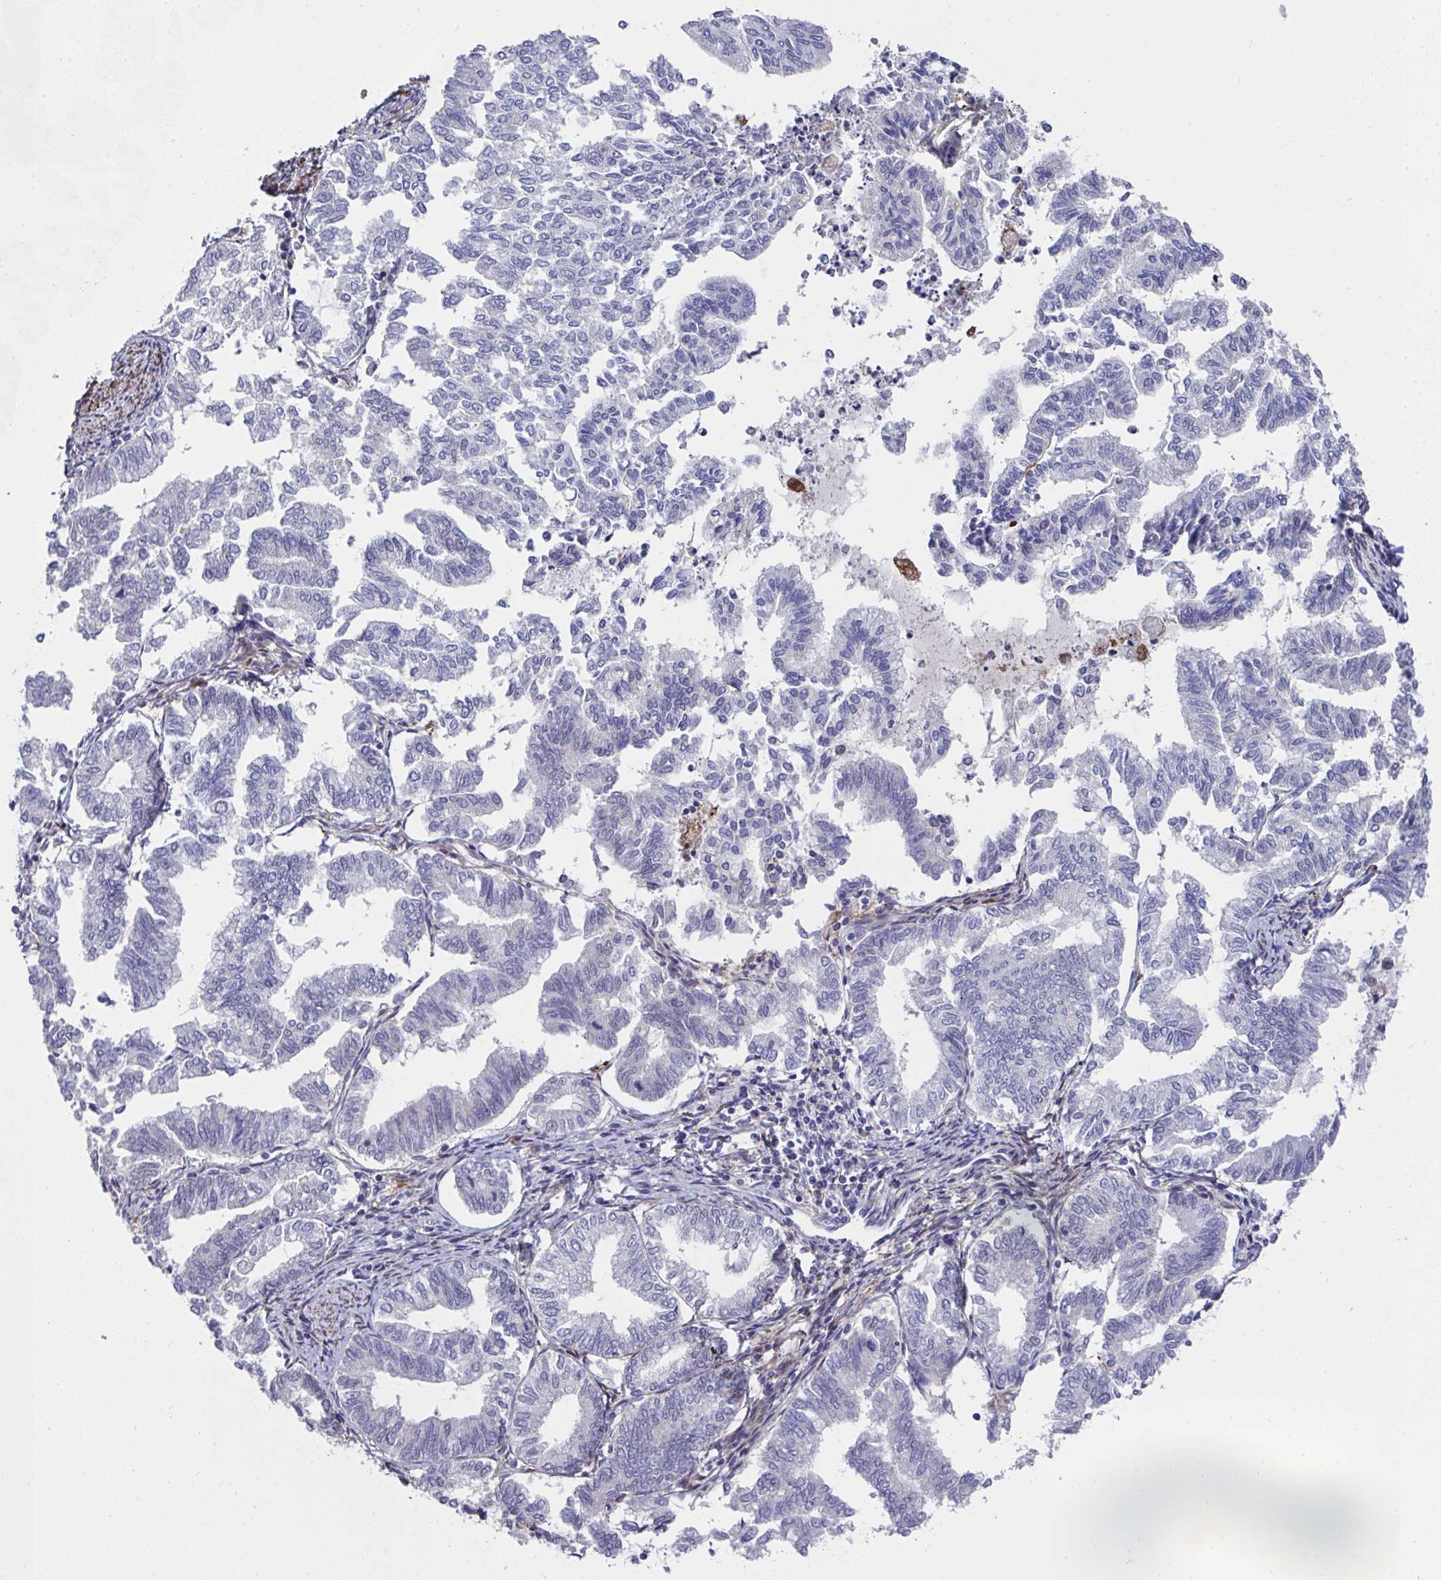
{"staining": {"intensity": "negative", "quantity": "none", "location": "none"}, "tissue": "endometrial cancer", "cell_type": "Tumor cells", "image_type": "cancer", "snomed": [{"axis": "morphology", "description": "Adenocarcinoma, NOS"}, {"axis": "topography", "description": "Endometrium"}], "caption": "An immunohistochemistry (IHC) image of endometrial adenocarcinoma is shown. There is no staining in tumor cells of endometrial adenocarcinoma.", "gene": "FBXL13", "patient": {"sex": "female", "age": 79}}